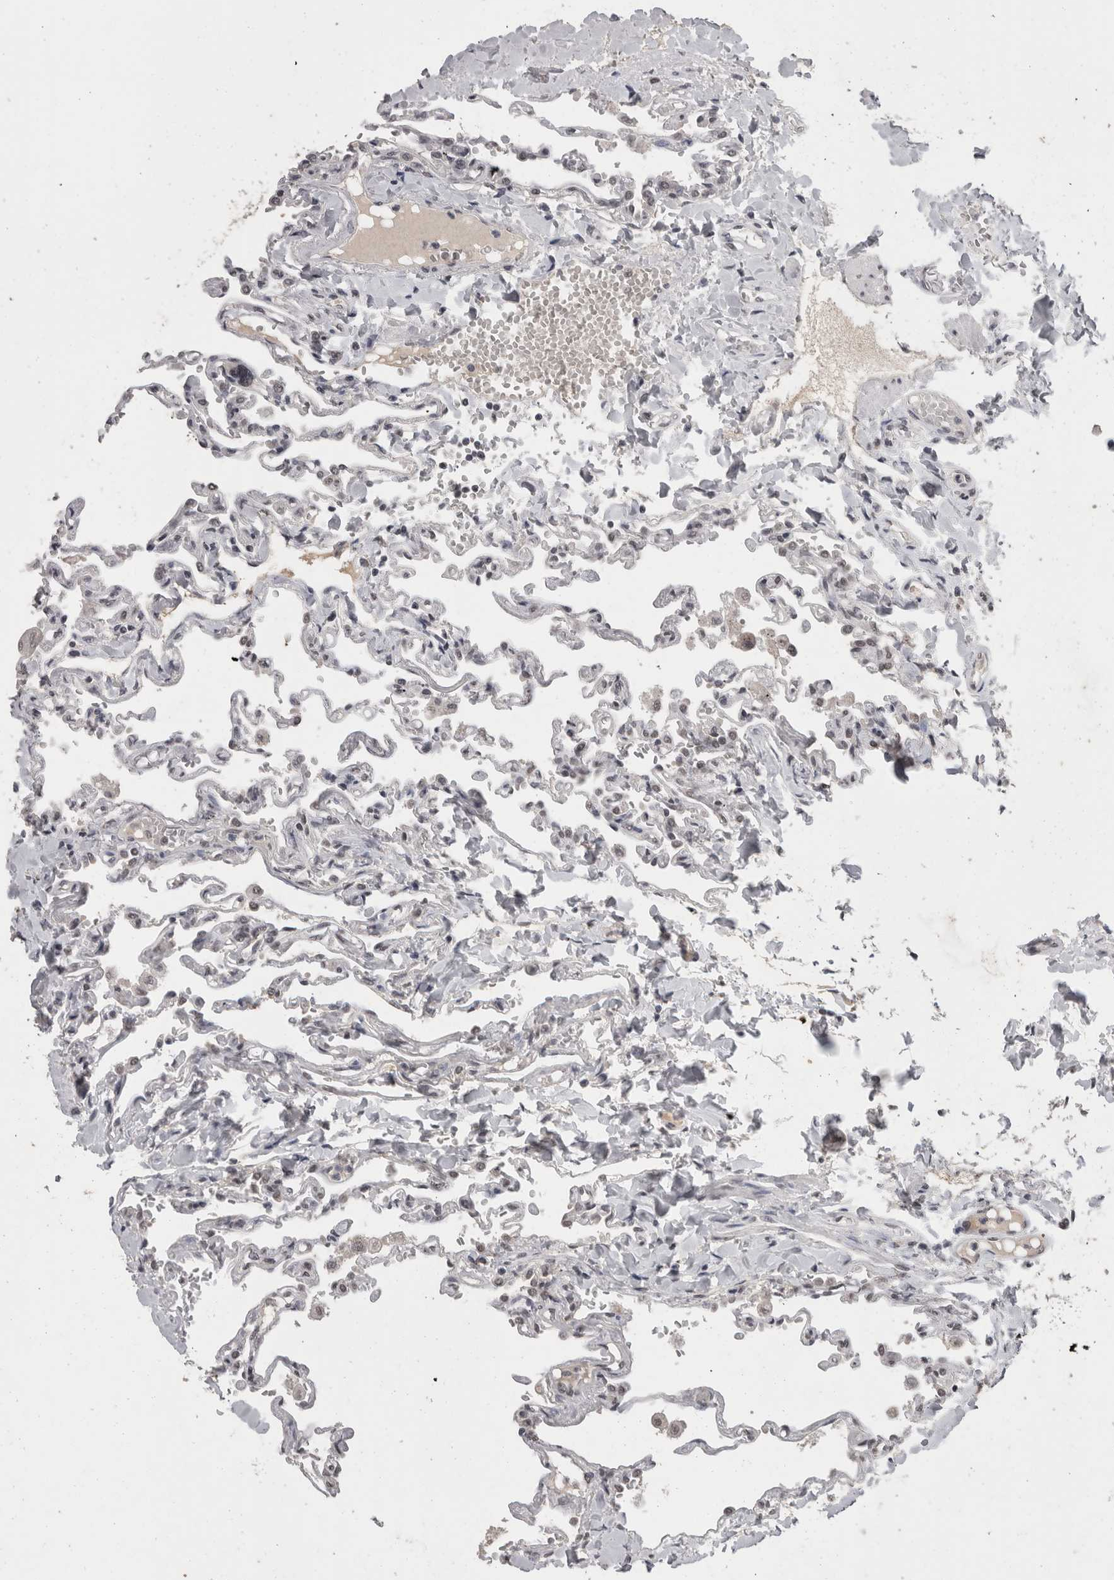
{"staining": {"intensity": "weak", "quantity": "<25%", "location": "nuclear"}, "tissue": "lung", "cell_type": "Alveolar cells", "image_type": "normal", "snomed": [{"axis": "morphology", "description": "Normal tissue, NOS"}, {"axis": "topography", "description": "Lung"}], "caption": "Immunohistochemical staining of unremarkable lung exhibits no significant positivity in alveolar cells.", "gene": "DDX17", "patient": {"sex": "male", "age": 21}}